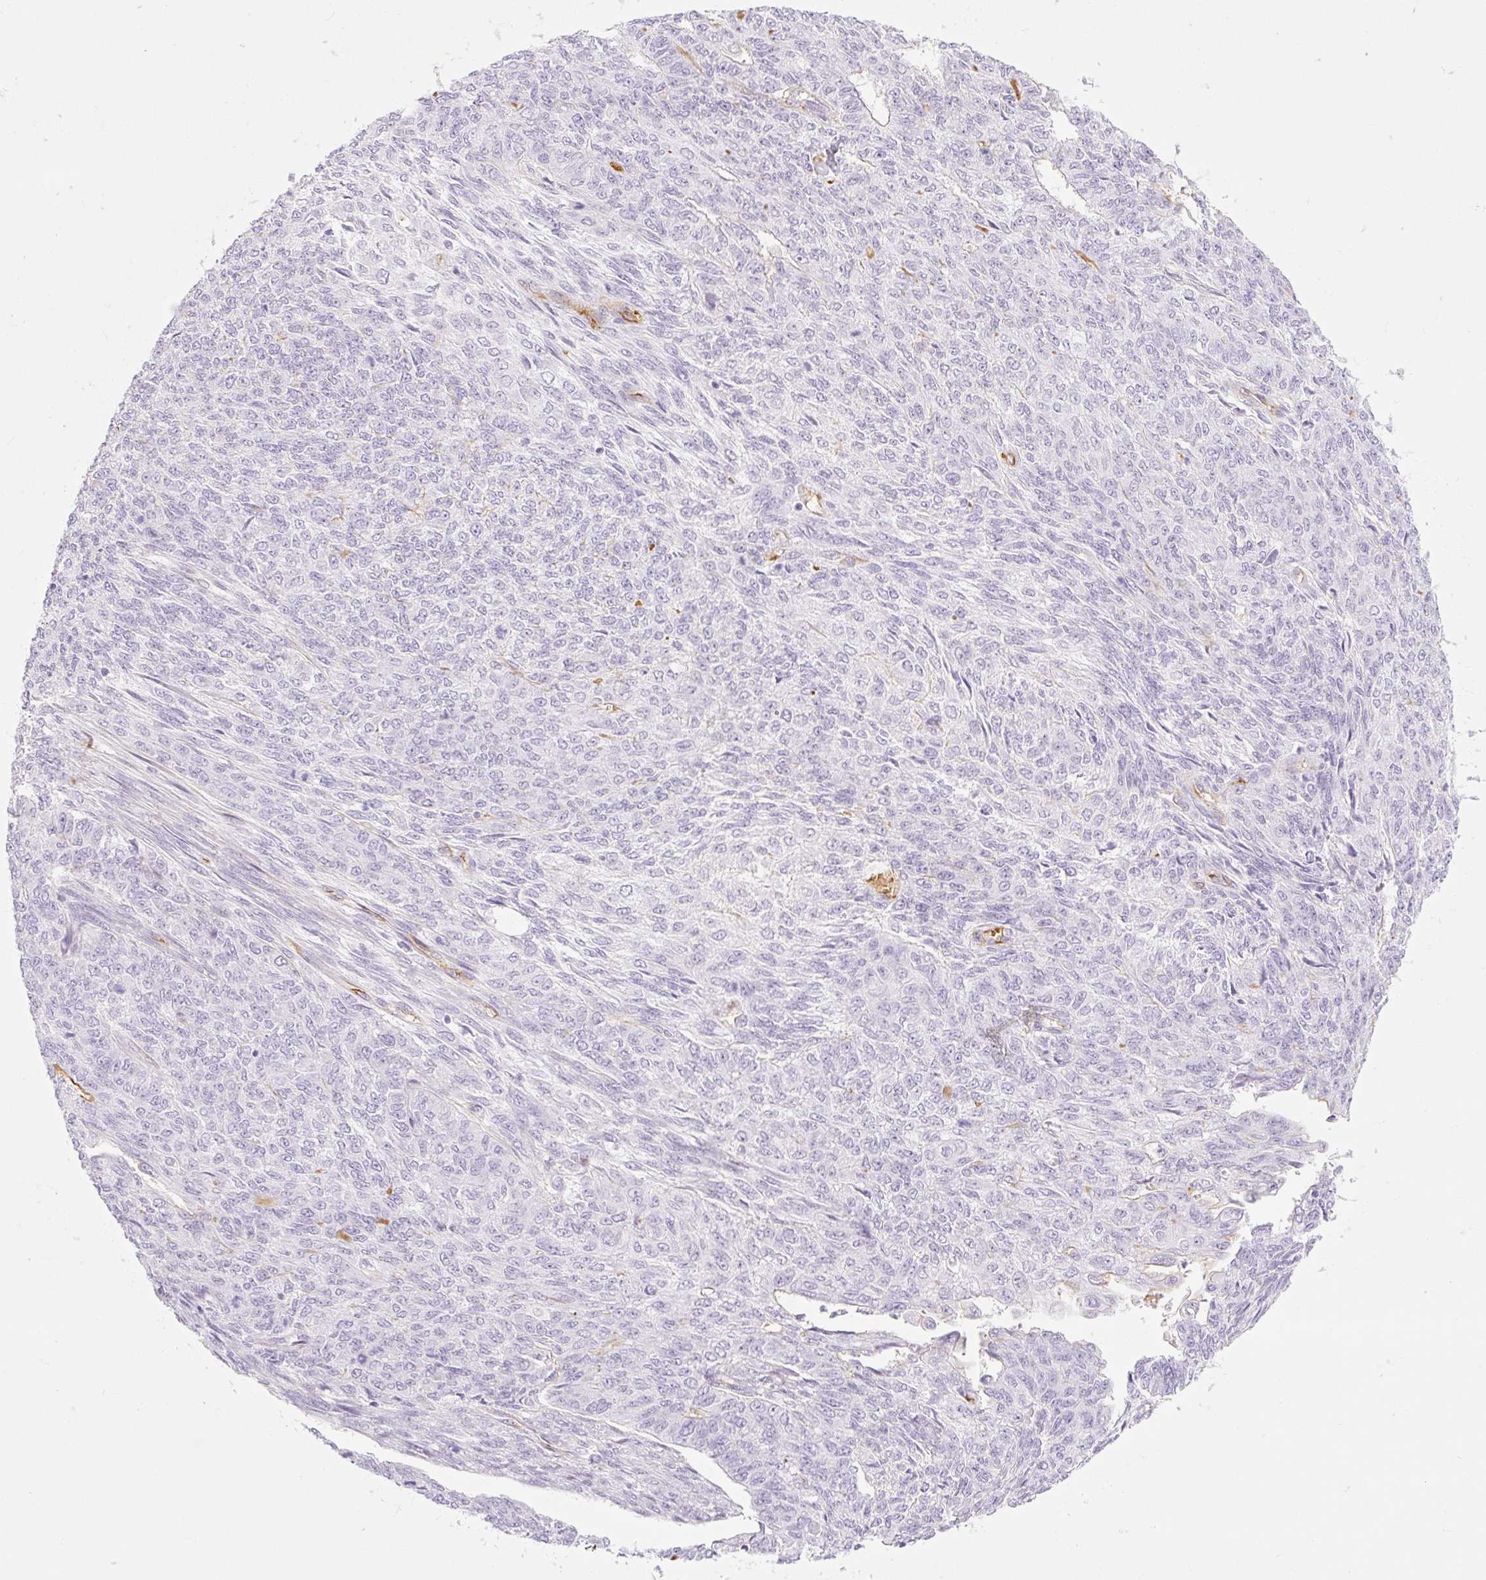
{"staining": {"intensity": "negative", "quantity": "none", "location": "none"}, "tissue": "endometrial cancer", "cell_type": "Tumor cells", "image_type": "cancer", "snomed": [{"axis": "morphology", "description": "Adenocarcinoma, NOS"}, {"axis": "topography", "description": "Endometrium"}], "caption": "Tumor cells are negative for protein expression in human adenocarcinoma (endometrial).", "gene": "TAF1L", "patient": {"sex": "female", "age": 32}}